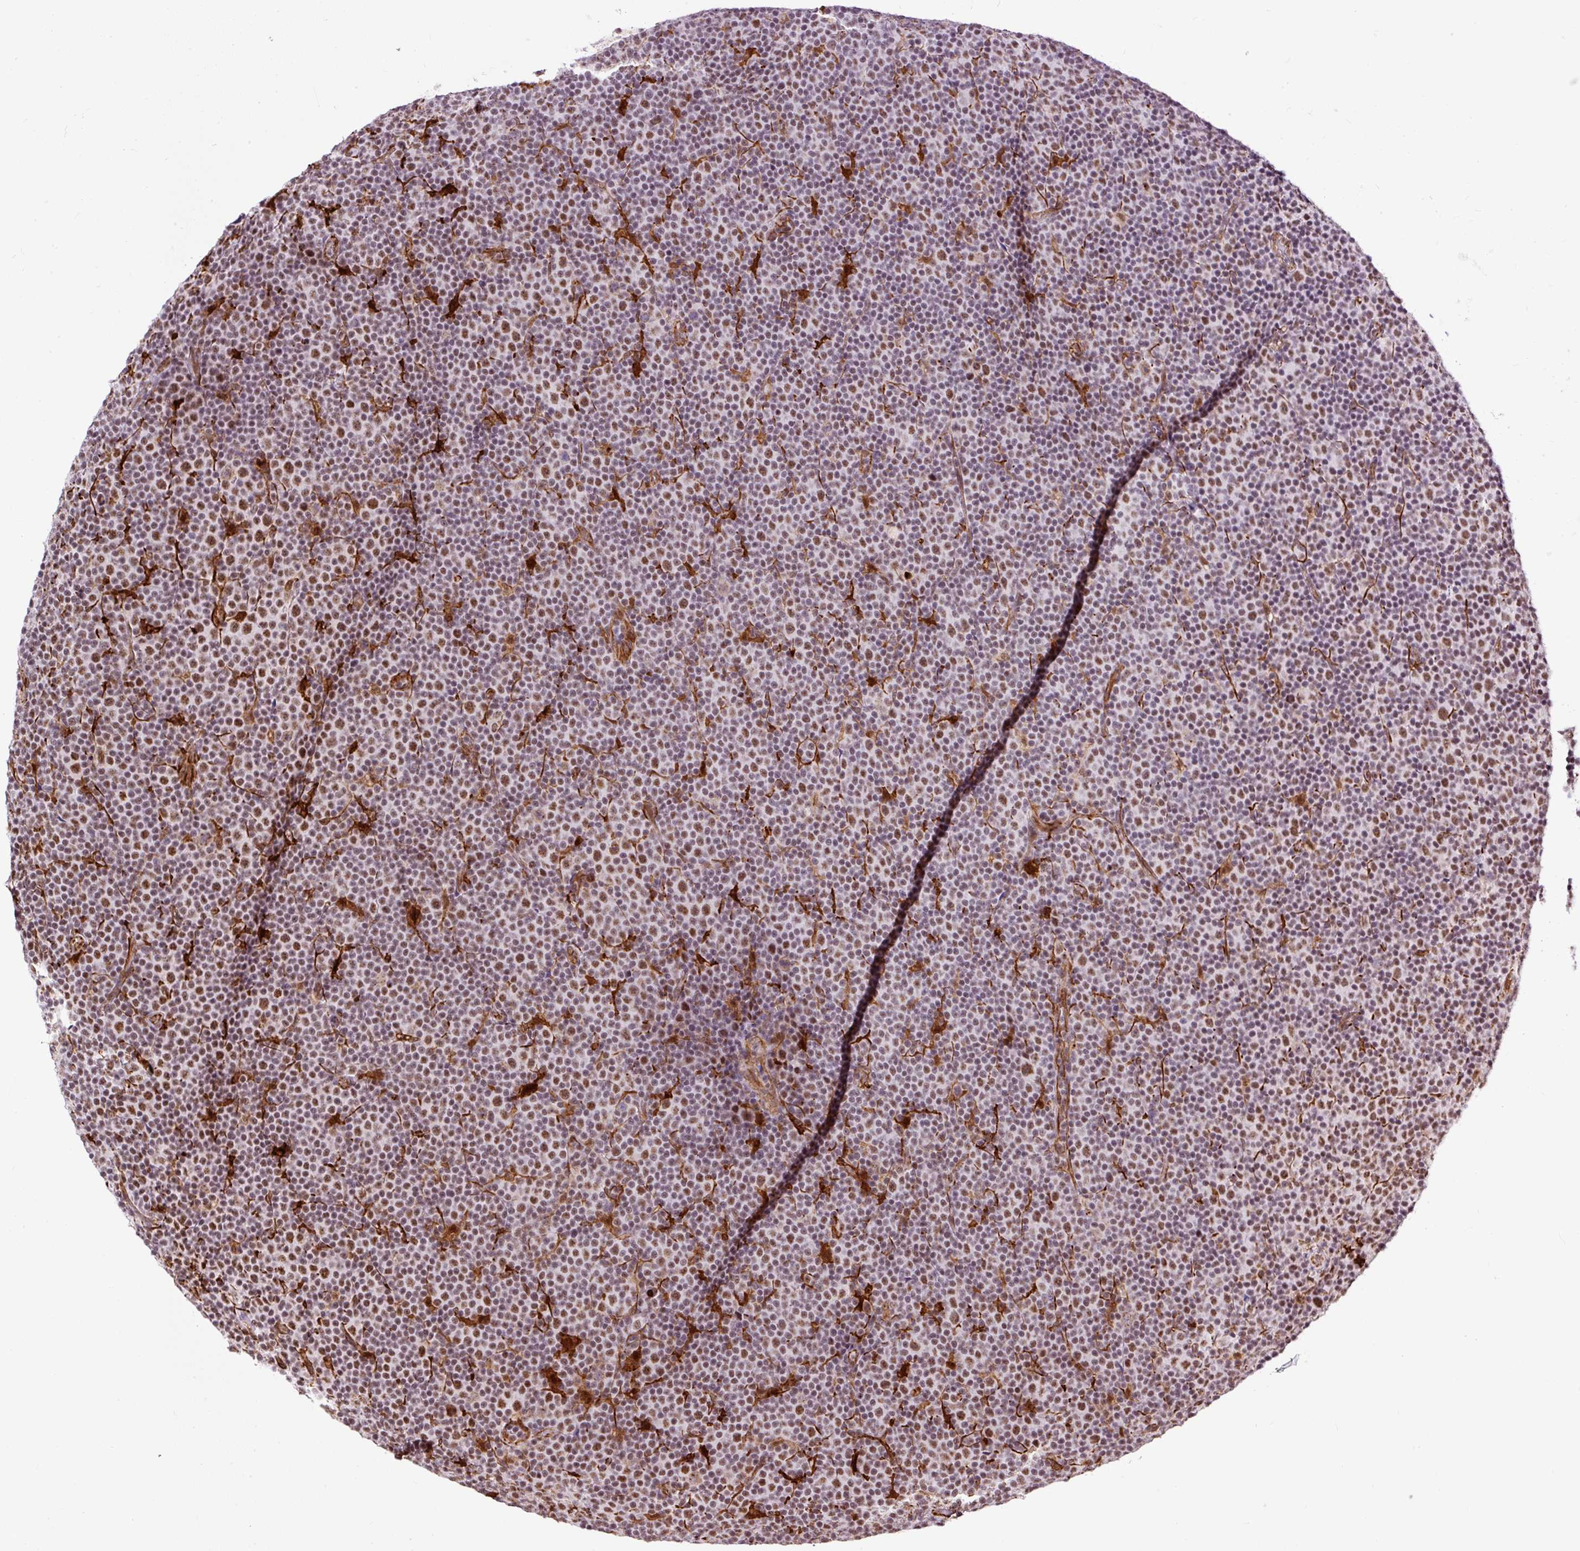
{"staining": {"intensity": "moderate", "quantity": "25%-75%", "location": "nuclear"}, "tissue": "lymphoma", "cell_type": "Tumor cells", "image_type": "cancer", "snomed": [{"axis": "morphology", "description": "Malignant lymphoma, non-Hodgkin's type, Low grade"}, {"axis": "topography", "description": "Lymph node"}], "caption": "This image exhibits immunohistochemistry (IHC) staining of human lymphoma, with medium moderate nuclear staining in approximately 25%-75% of tumor cells.", "gene": "LUC7L2", "patient": {"sex": "female", "age": 67}}